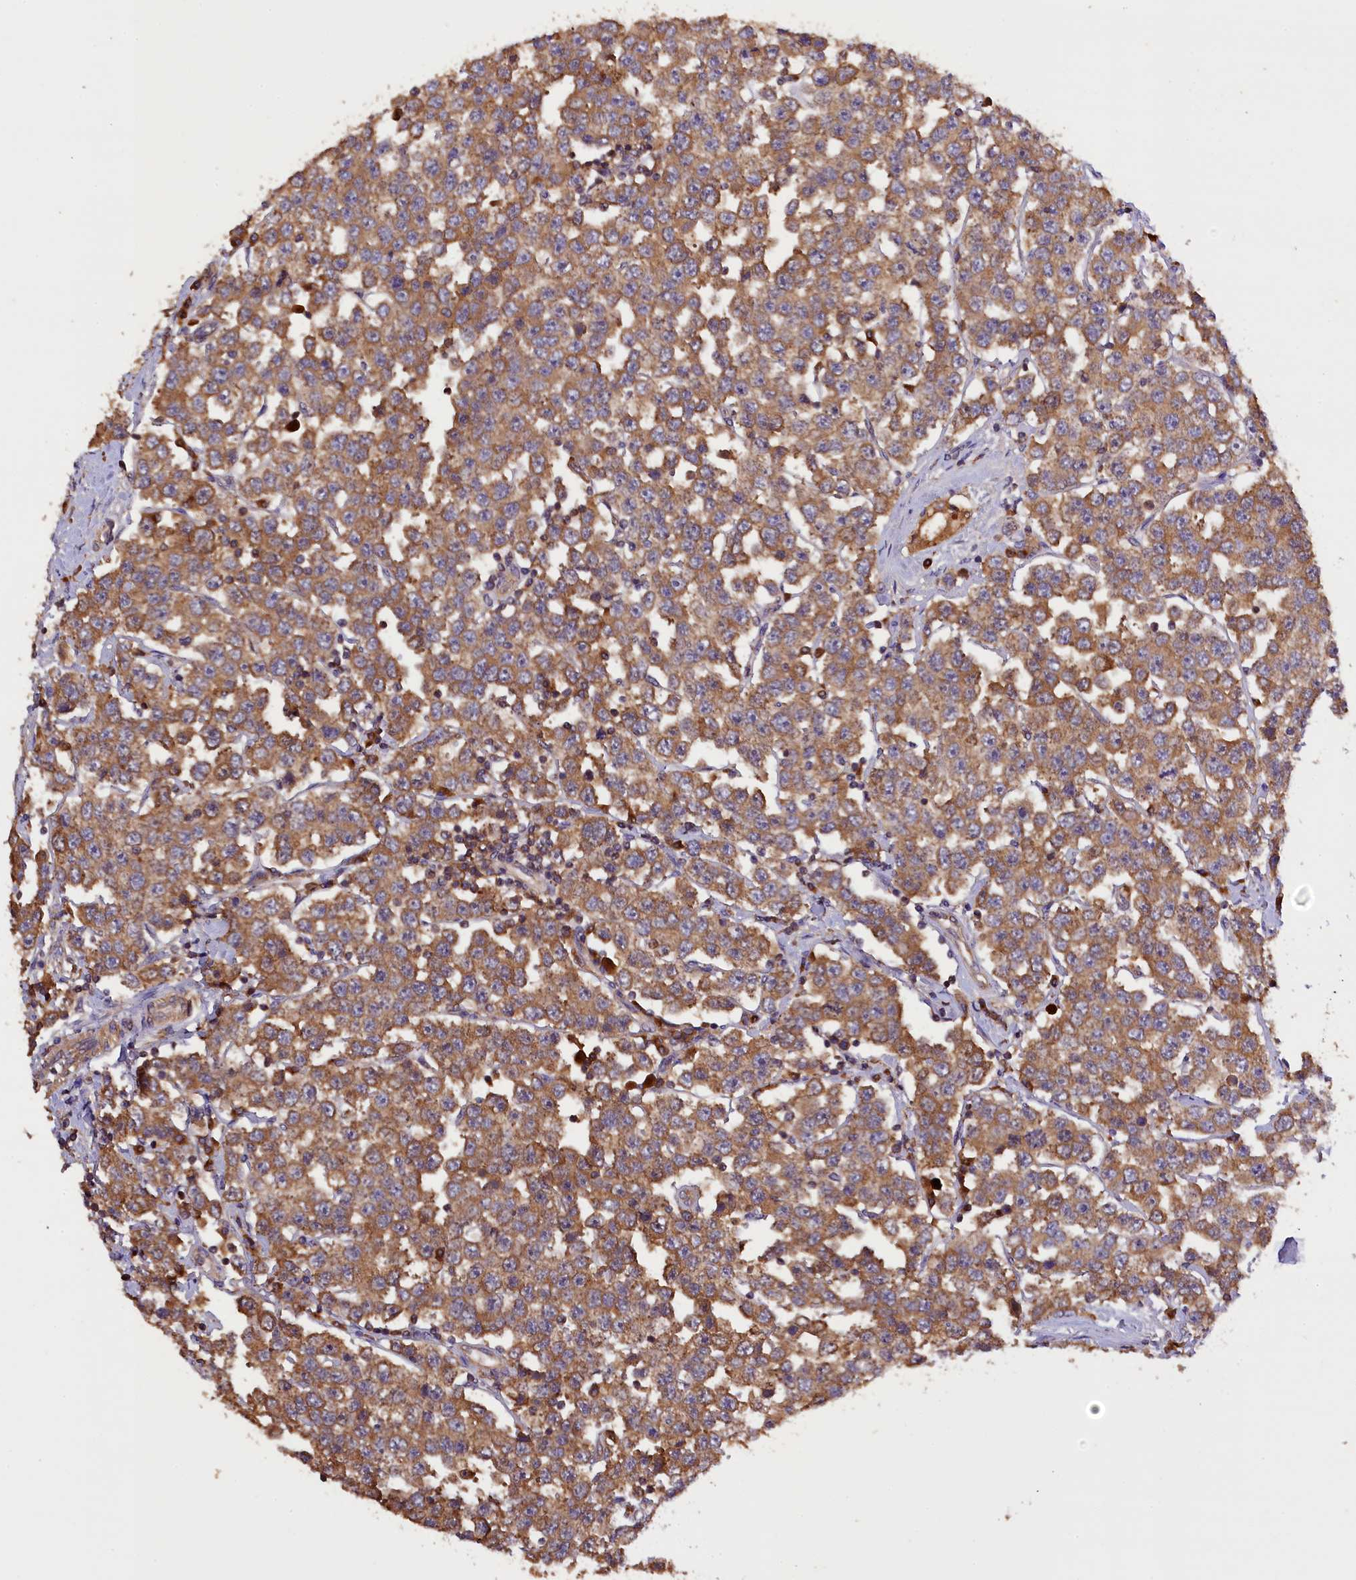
{"staining": {"intensity": "moderate", "quantity": ">75%", "location": "cytoplasmic/membranous"}, "tissue": "testis cancer", "cell_type": "Tumor cells", "image_type": "cancer", "snomed": [{"axis": "morphology", "description": "Seminoma, NOS"}, {"axis": "topography", "description": "Testis"}], "caption": "The immunohistochemical stain labels moderate cytoplasmic/membranous positivity in tumor cells of testis seminoma tissue. (Stains: DAB (3,3'-diaminobenzidine) in brown, nuclei in blue, Microscopy: brightfield microscopy at high magnification).", "gene": "KLC2", "patient": {"sex": "male", "age": 28}}